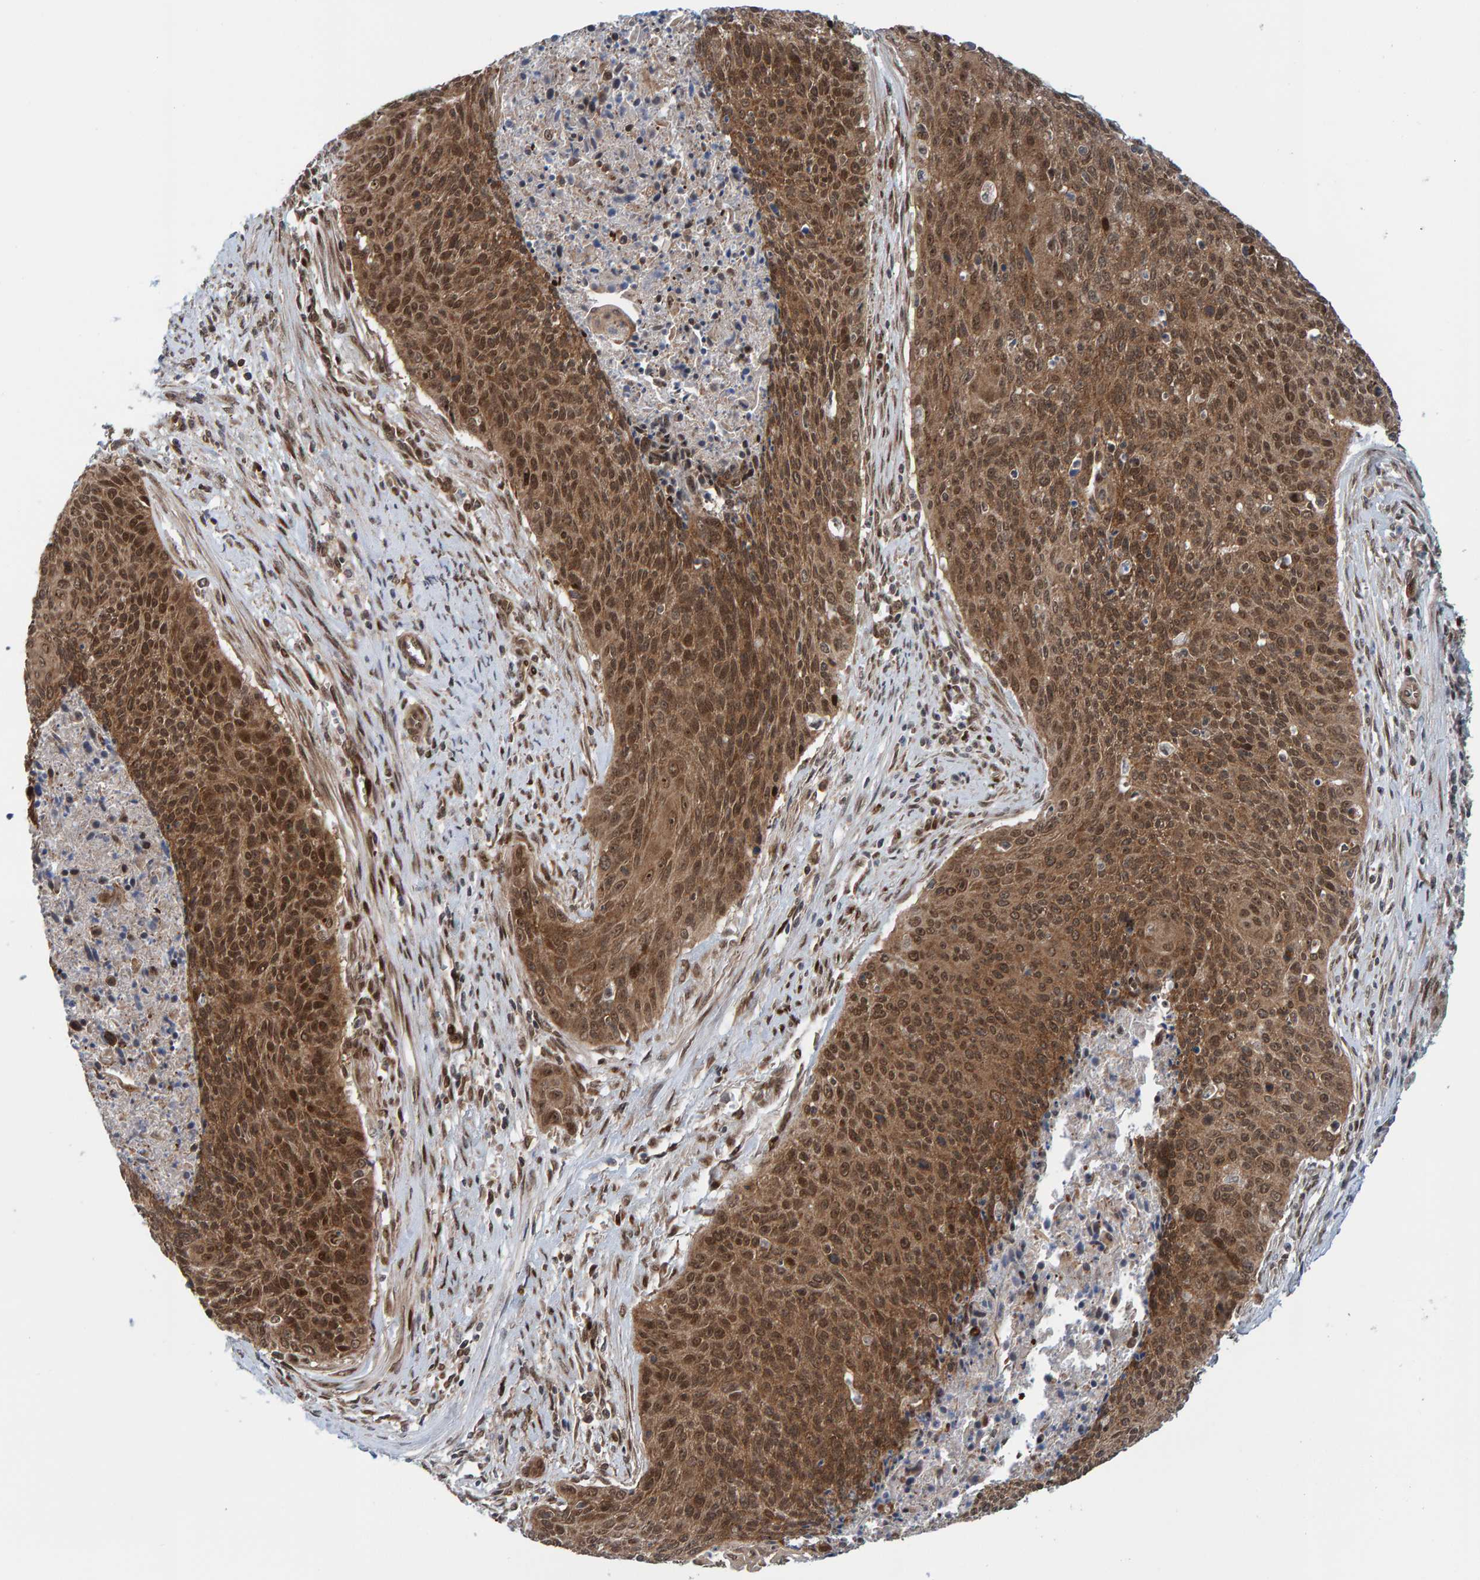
{"staining": {"intensity": "moderate", "quantity": ">75%", "location": "cytoplasmic/membranous,nuclear"}, "tissue": "cervical cancer", "cell_type": "Tumor cells", "image_type": "cancer", "snomed": [{"axis": "morphology", "description": "Squamous cell carcinoma, NOS"}, {"axis": "topography", "description": "Cervix"}], "caption": "This is a micrograph of immunohistochemistry staining of cervical cancer (squamous cell carcinoma), which shows moderate positivity in the cytoplasmic/membranous and nuclear of tumor cells.", "gene": "ZNF366", "patient": {"sex": "female", "age": 55}}